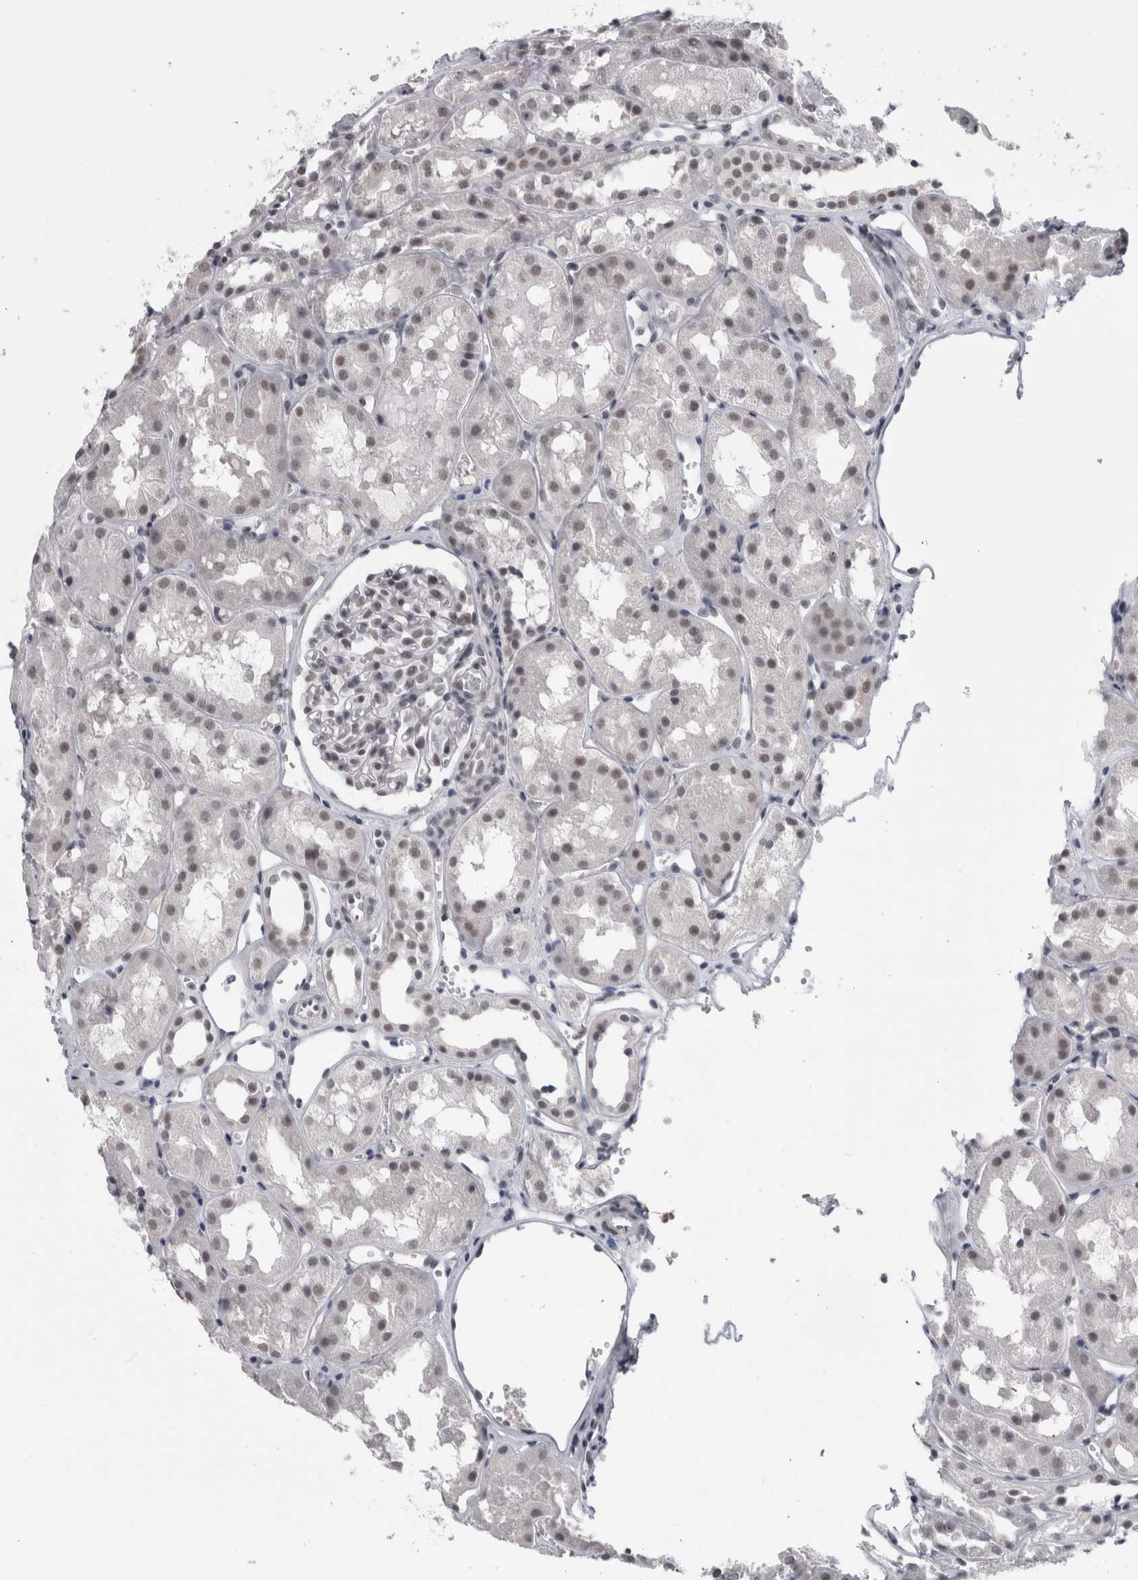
{"staining": {"intensity": "weak", "quantity": "25%-75%", "location": "nuclear"}, "tissue": "kidney", "cell_type": "Cells in glomeruli", "image_type": "normal", "snomed": [{"axis": "morphology", "description": "Normal tissue, NOS"}, {"axis": "topography", "description": "Kidney"}], "caption": "This histopathology image shows IHC staining of unremarkable kidney, with low weak nuclear positivity in about 25%-75% of cells in glomeruli.", "gene": "ARID4B", "patient": {"sex": "male", "age": 16}}